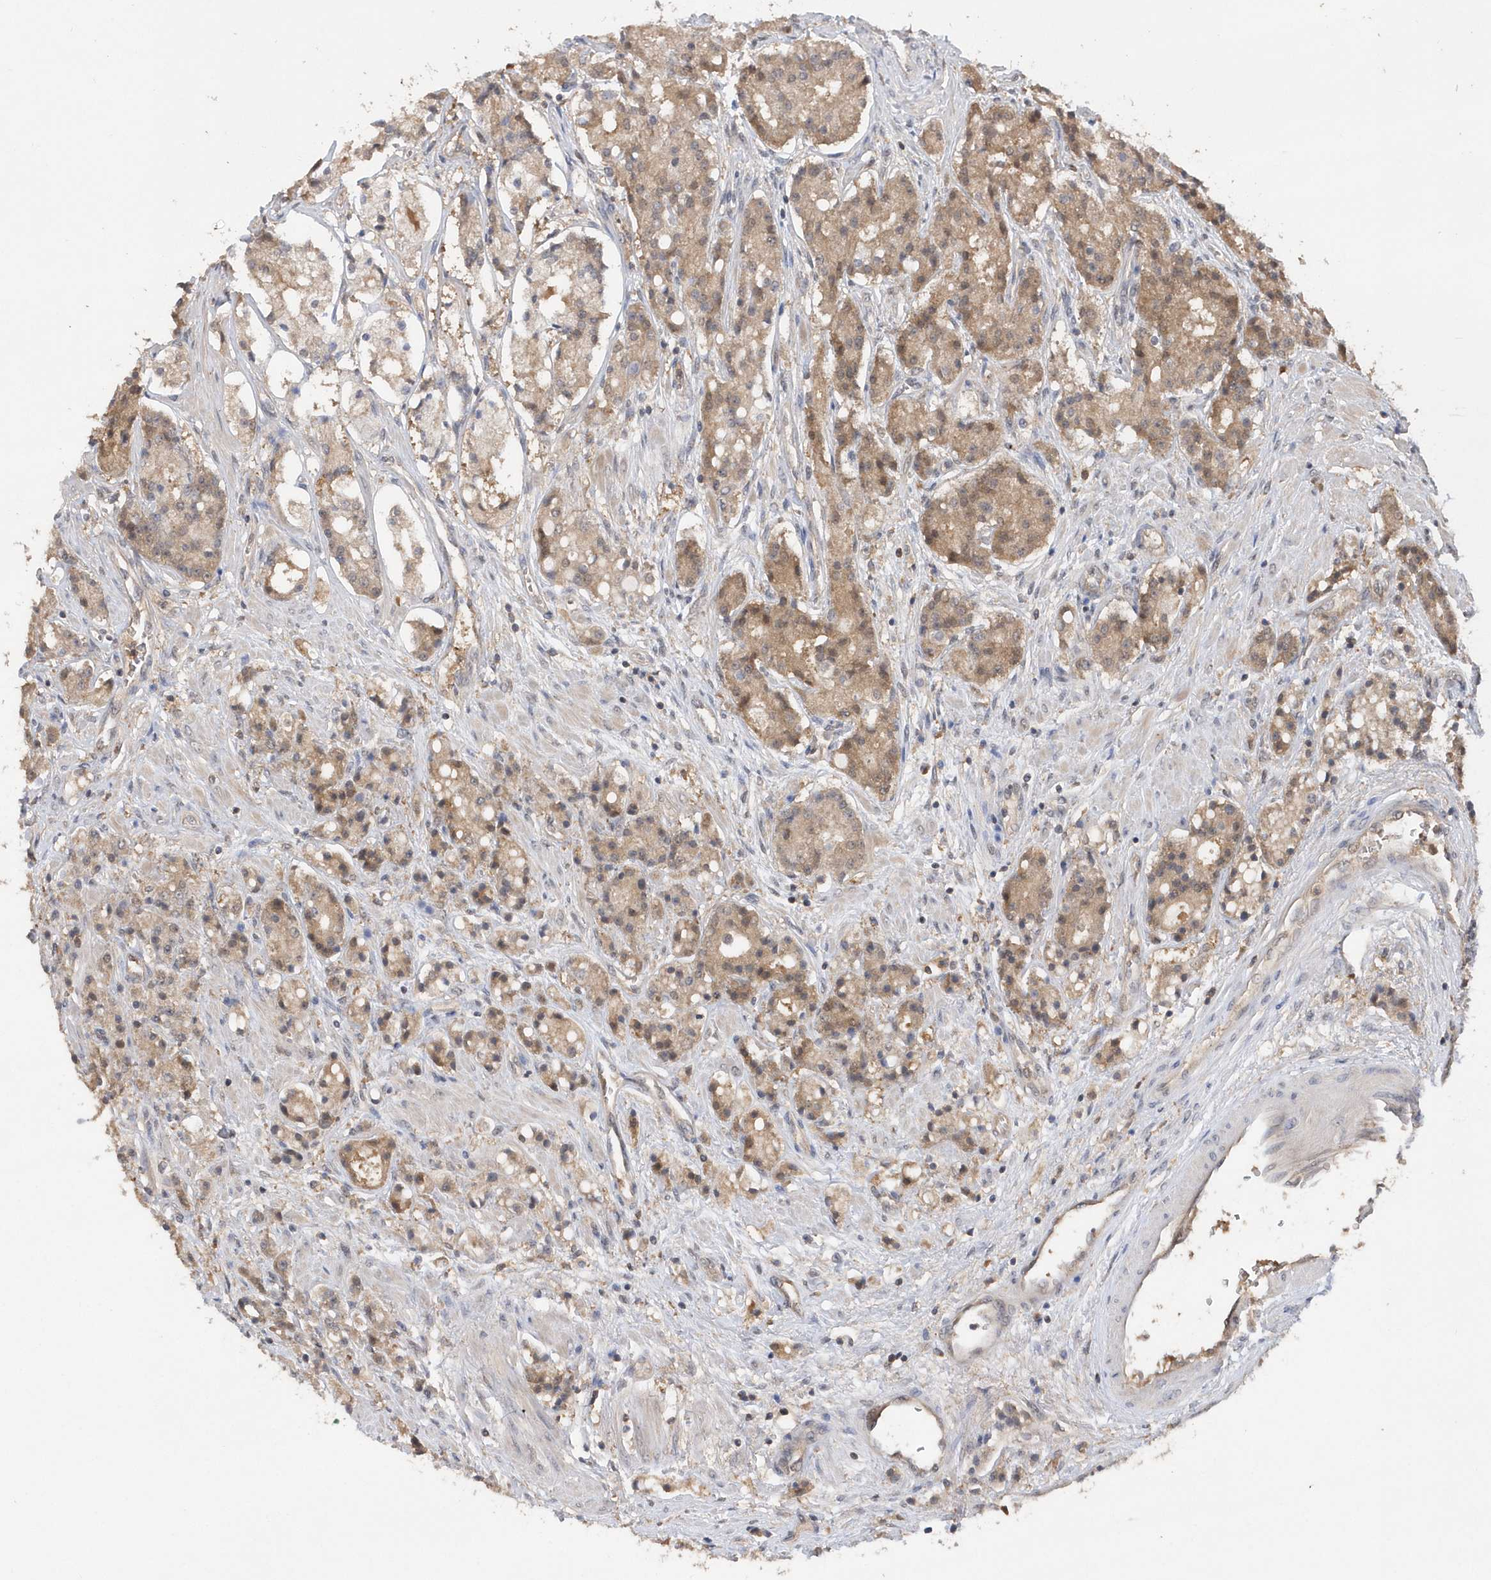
{"staining": {"intensity": "weak", "quantity": ">75%", "location": "cytoplasmic/membranous"}, "tissue": "prostate cancer", "cell_type": "Tumor cells", "image_type": "cancer", "snomed": [{"axis": "morphology", "description": "Adenocarcinoma, High grade"}, {"axis": "topography", "description": "Prostate"}], "caption": "Immunohistochemistry micrograph of neoplastic tissue: human prostate cancer (high-grade adenocarcinoma) stained using immunohistochemistry (IHC) displays low levels of weak protein expression localized specifically in the cytoplasmic/membranous of tumor cells, appearing as a cytoplasmic/membranous brown color.", "gene": "RPE", "patient": {"sex": "male", "age": 60}}